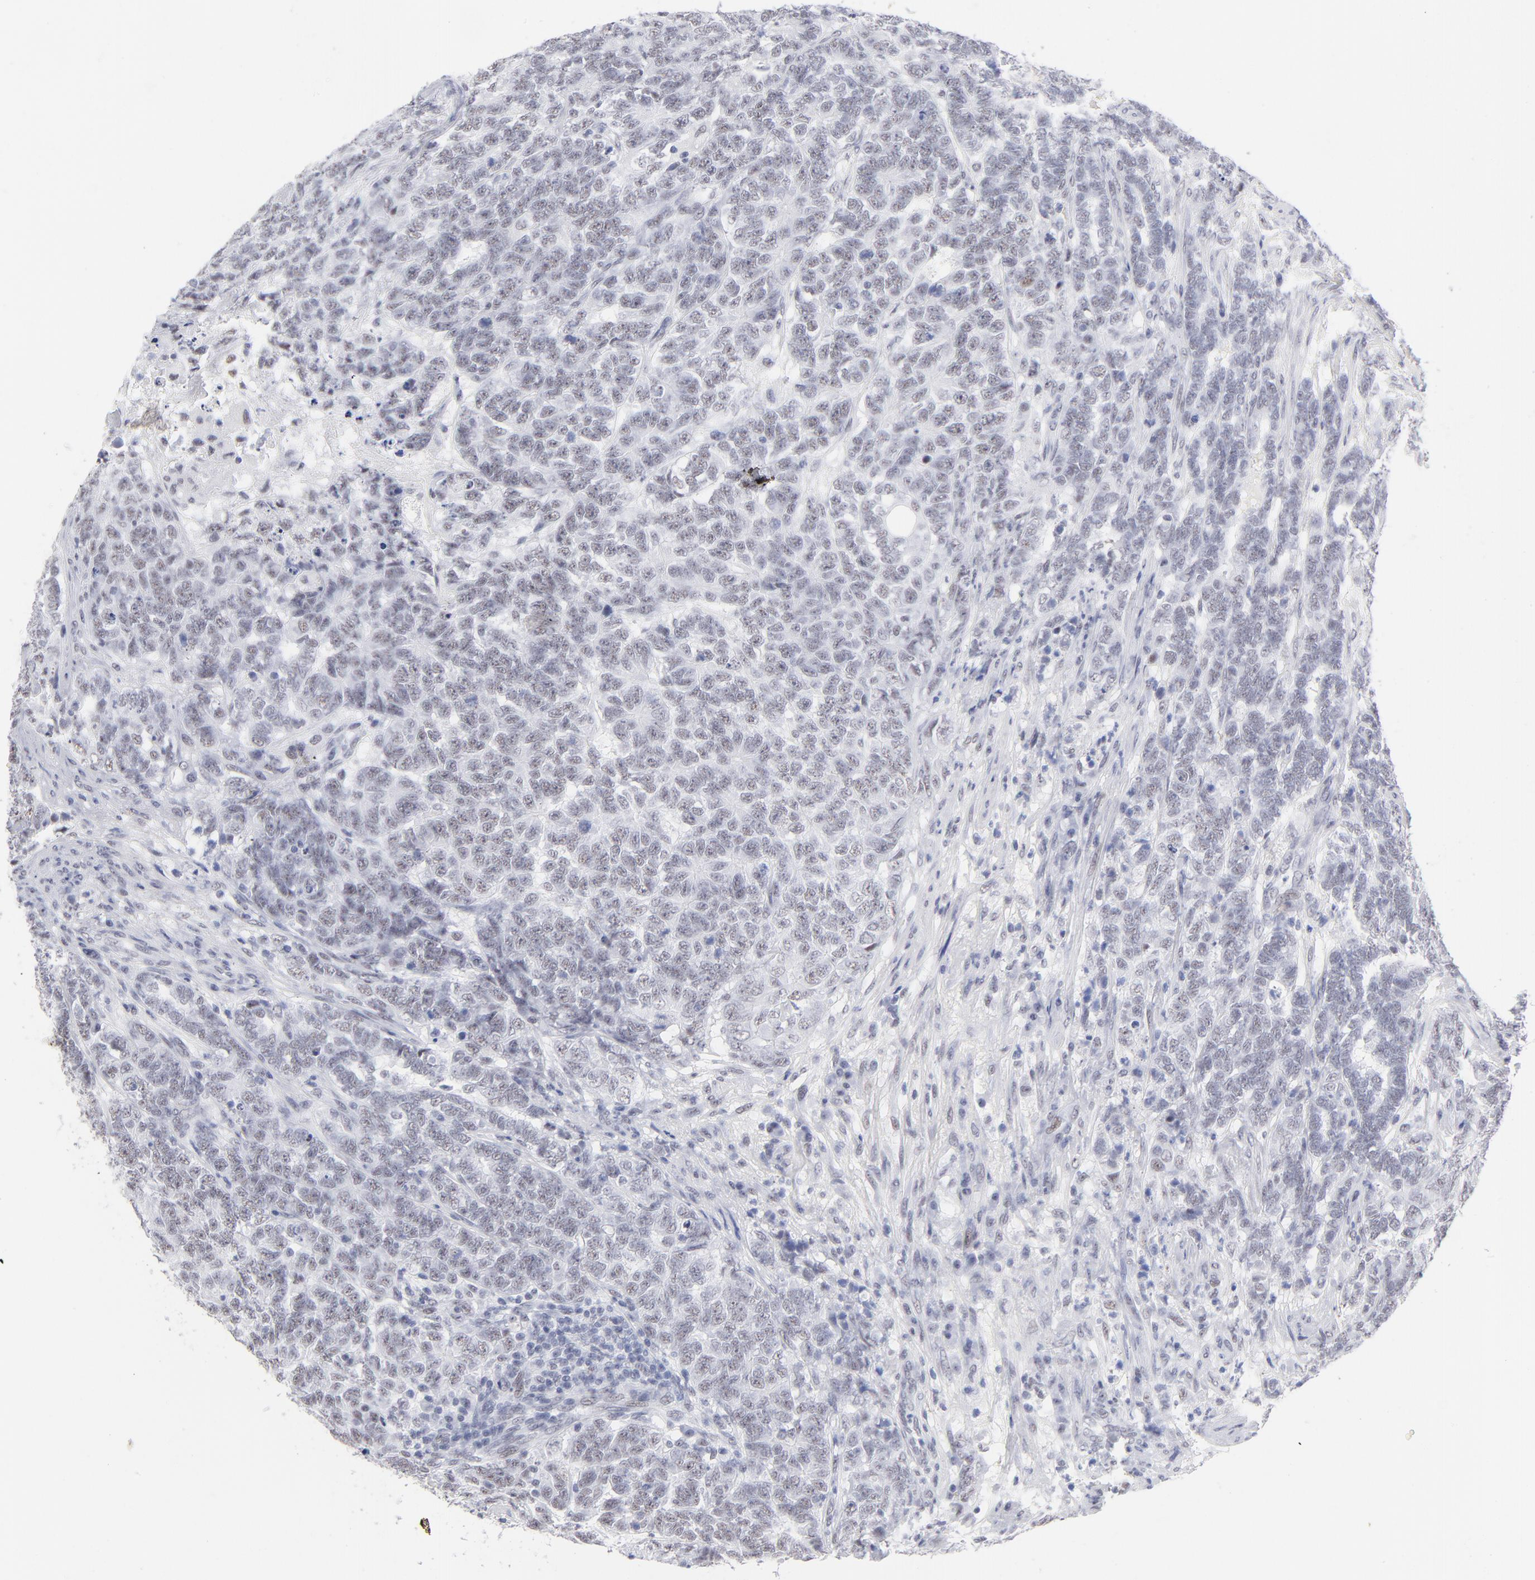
{"staining": {"intensity": "weak", "quantity": "25%-75%", "location": "nuclear"}, "tissue": "testis cancer", "cell_type": "Tumor cells", "image_type": "cancer", "snomed": [{"axis": "morphology", "description": "Carcinoma, Embryonal, NOS"}, {"axis": "topography", "description": "Testis"}], "caption": "Weak nuclear expression is appreciated in approximately 25%-75% of tumor cells in testis cancer. (DAB = brown stain, brightfield microscopy at high magnification).", "gene": "SNRPB", "patient": {"sex": "male", "age": 26}}